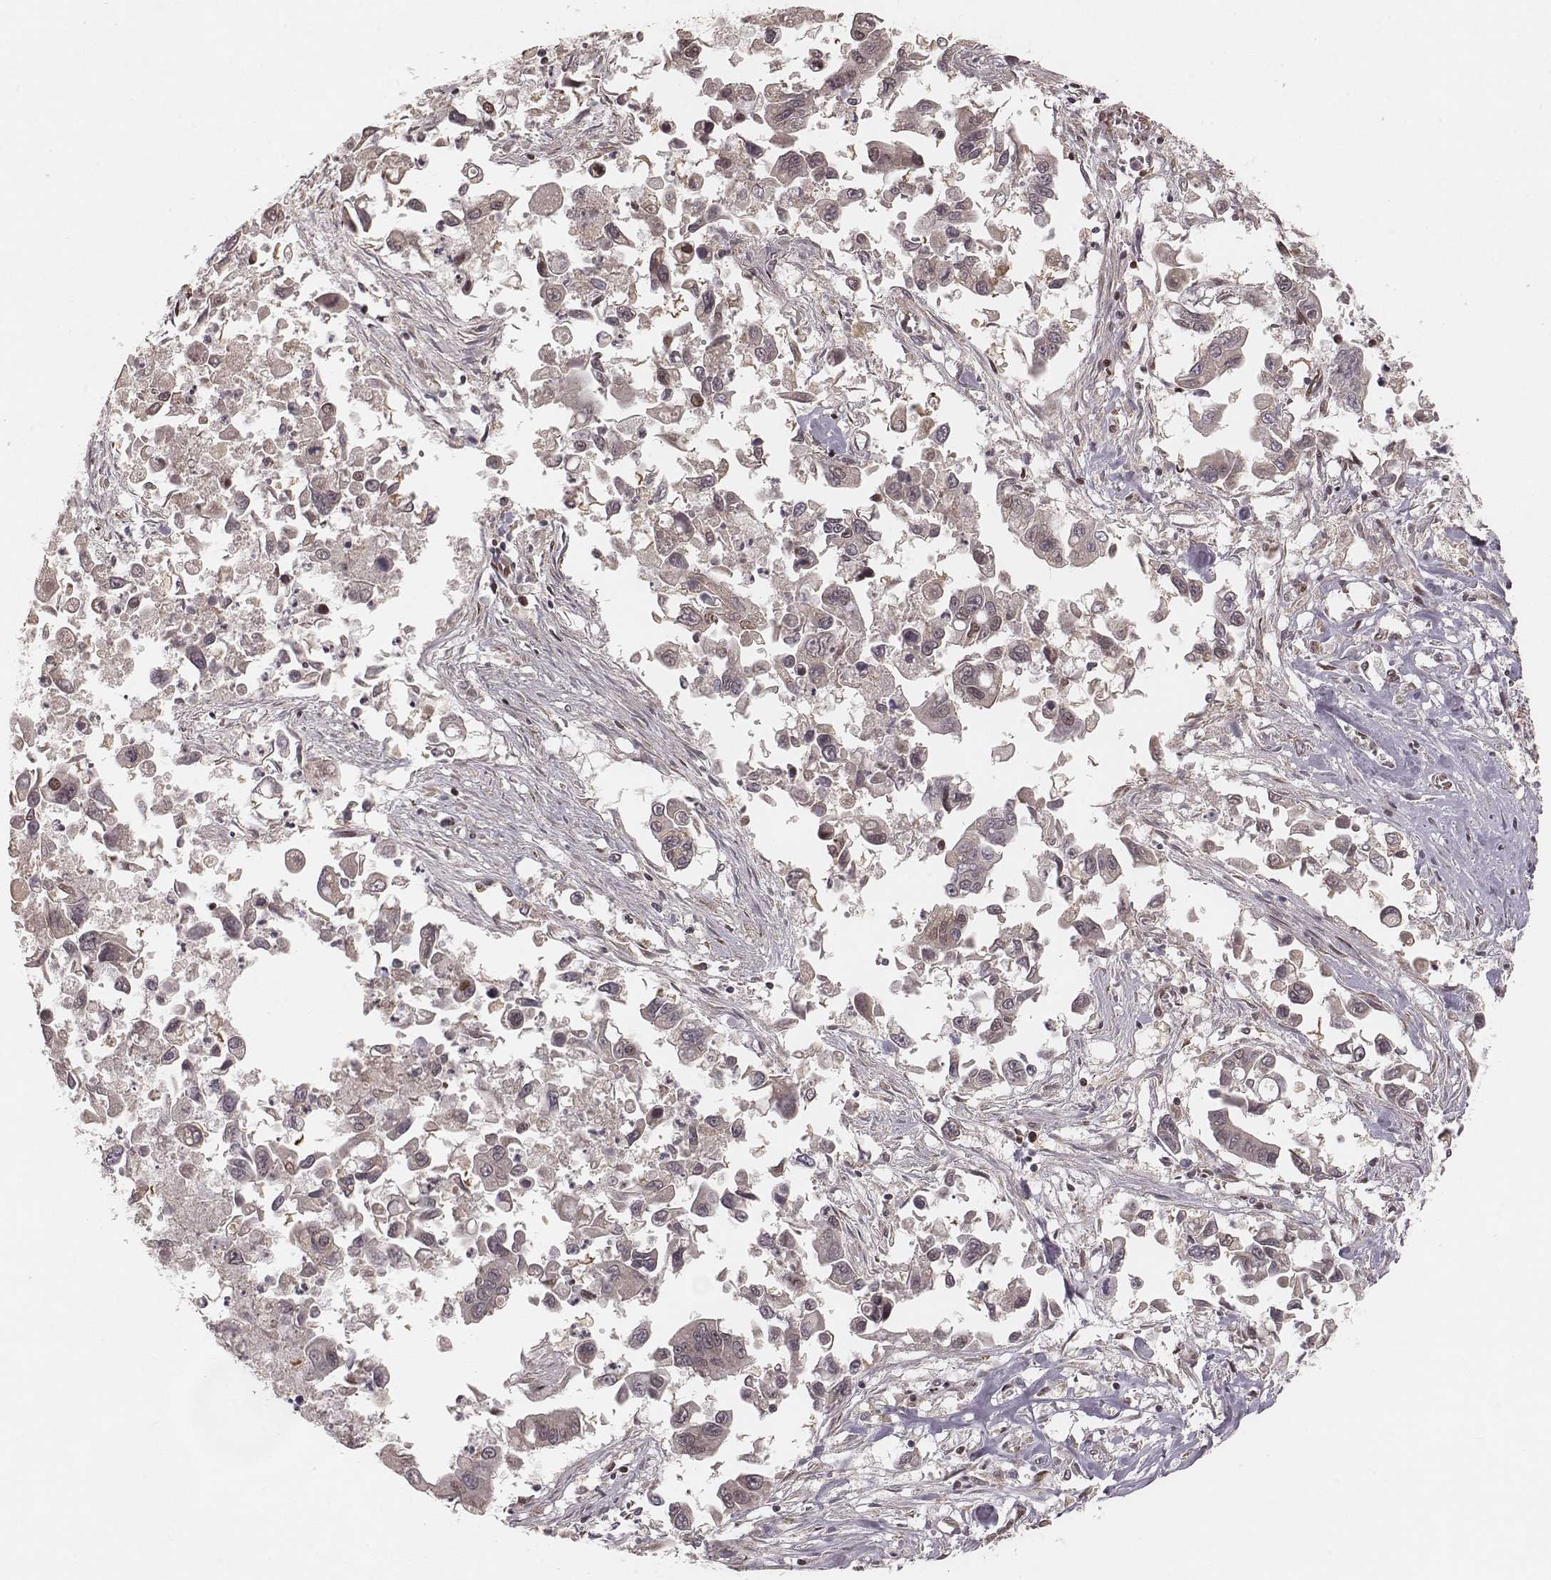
{"staining": {"intensity": "negative", "quantity": "none", "location": "none"}, "tissue": "pancreatic cancer", "cell_type": "Tumor cells", "image_type": "cancer", "snomed": [{"axis": "morphology", "description": "Adenocarcinoma, NOS"}, {"axis": "topography", "description": "Pancreas"}], "caption": "IHC image of pancreatic cancer stained for a protein (brown), which exhibits no positivity in tumor cells. (DAB (3,3'-diaminobenzidine) immunohistochemistry visualized using brightfield microscopy, high magnification).", "gene": "MYO19", "patient": {"sex": "female", "age": 83}}